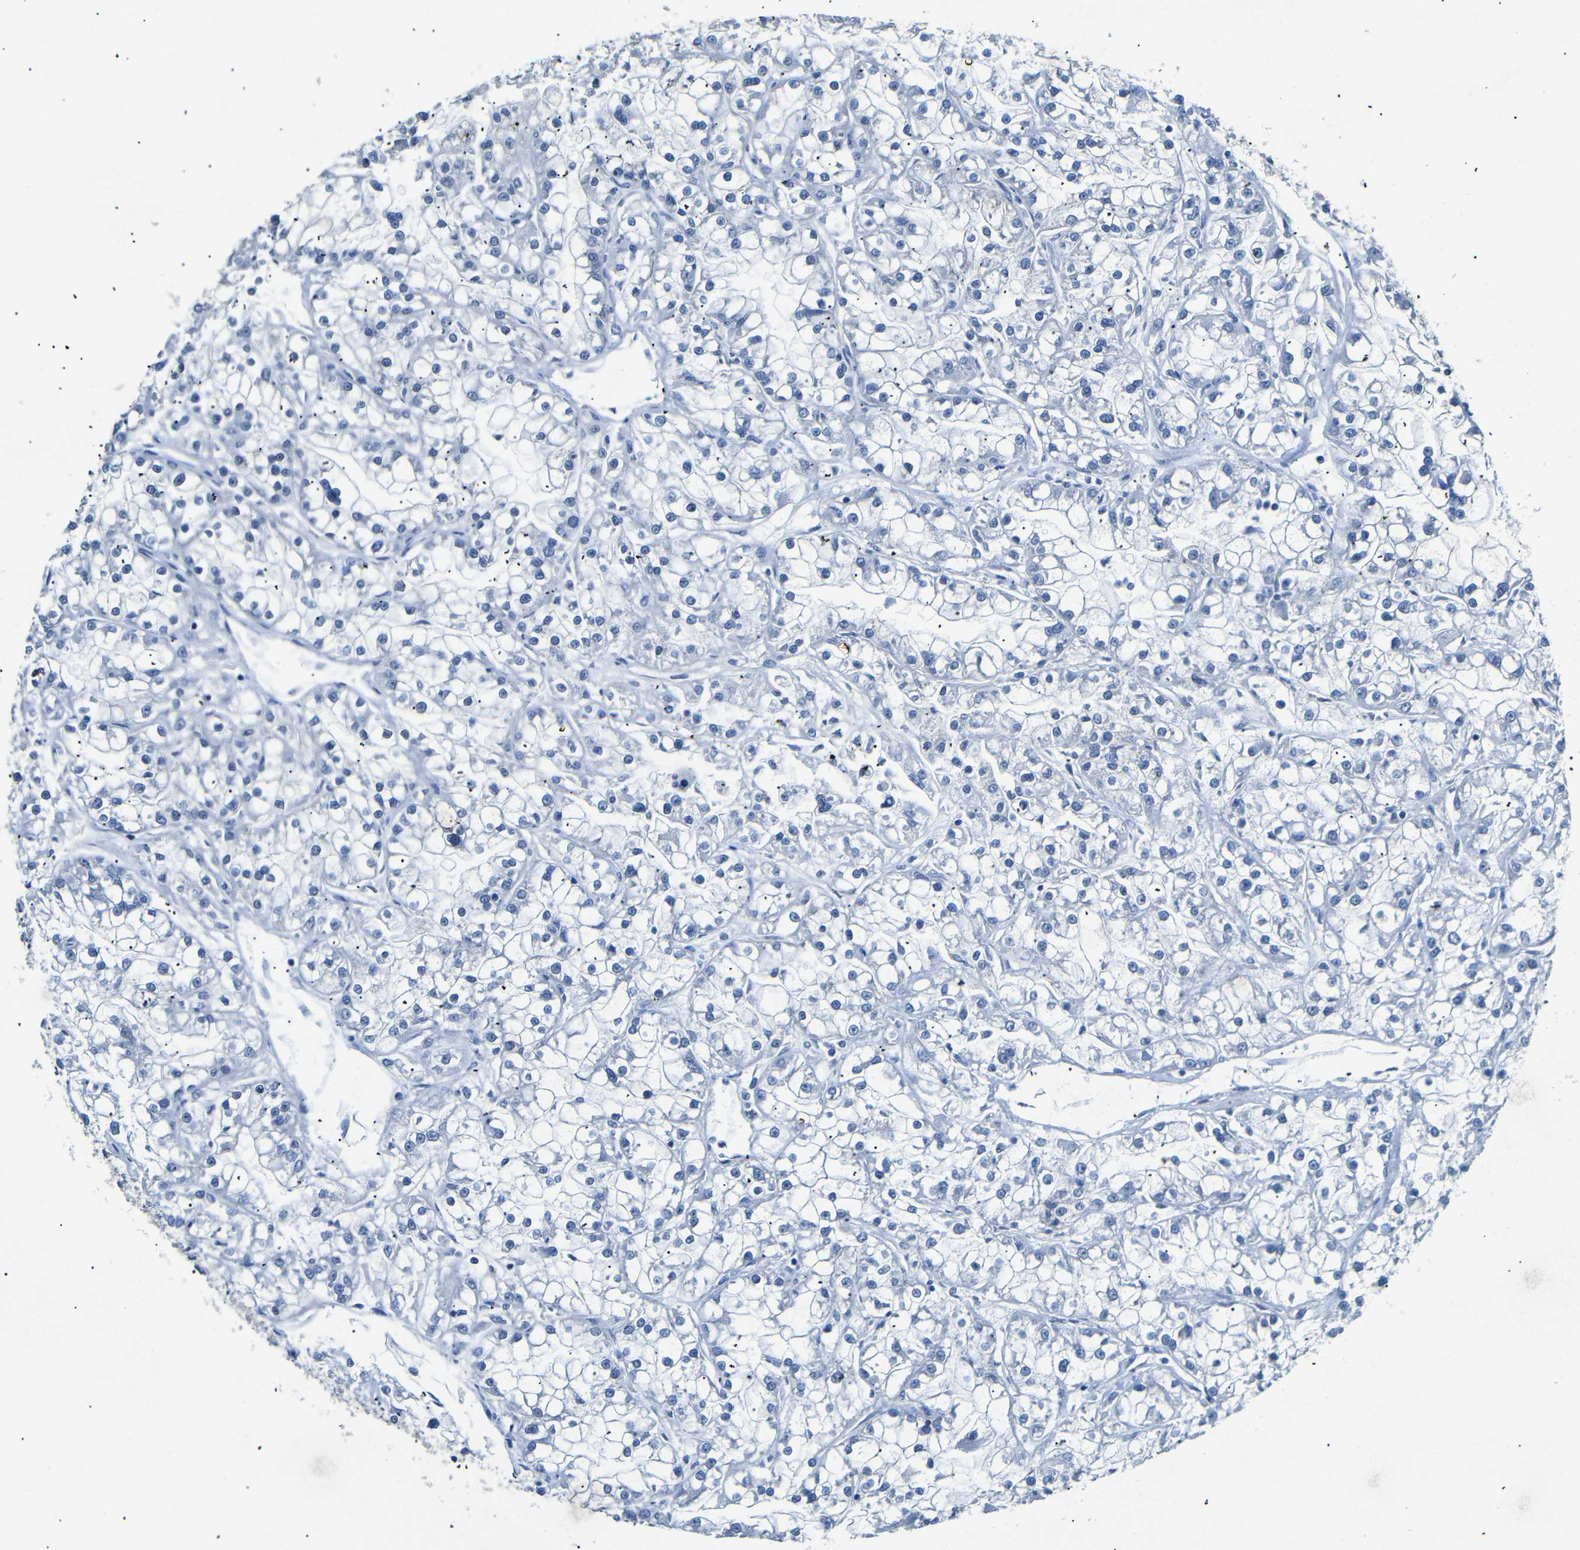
{"staining": {"intensity": "negative", "quantity": "none", "location": "none"}, "tissue": "renal cancer", "cell_type": "Tumor cells", "image_type": "cancer", "snomed": [{"axis": "morphology", "description": "Adenocarcinoma, NOS"}, {"axis": "topography", "description": "Kidney"}], "caption": "High power microscopy image of an IHC photomicrograph of renal cancer, revealing no significant positivity in tumor cells. (DAB IHC with hematoxylin counter stain).", "gene": "INCENP", "patient": {"sex": "female", "age": 52}}